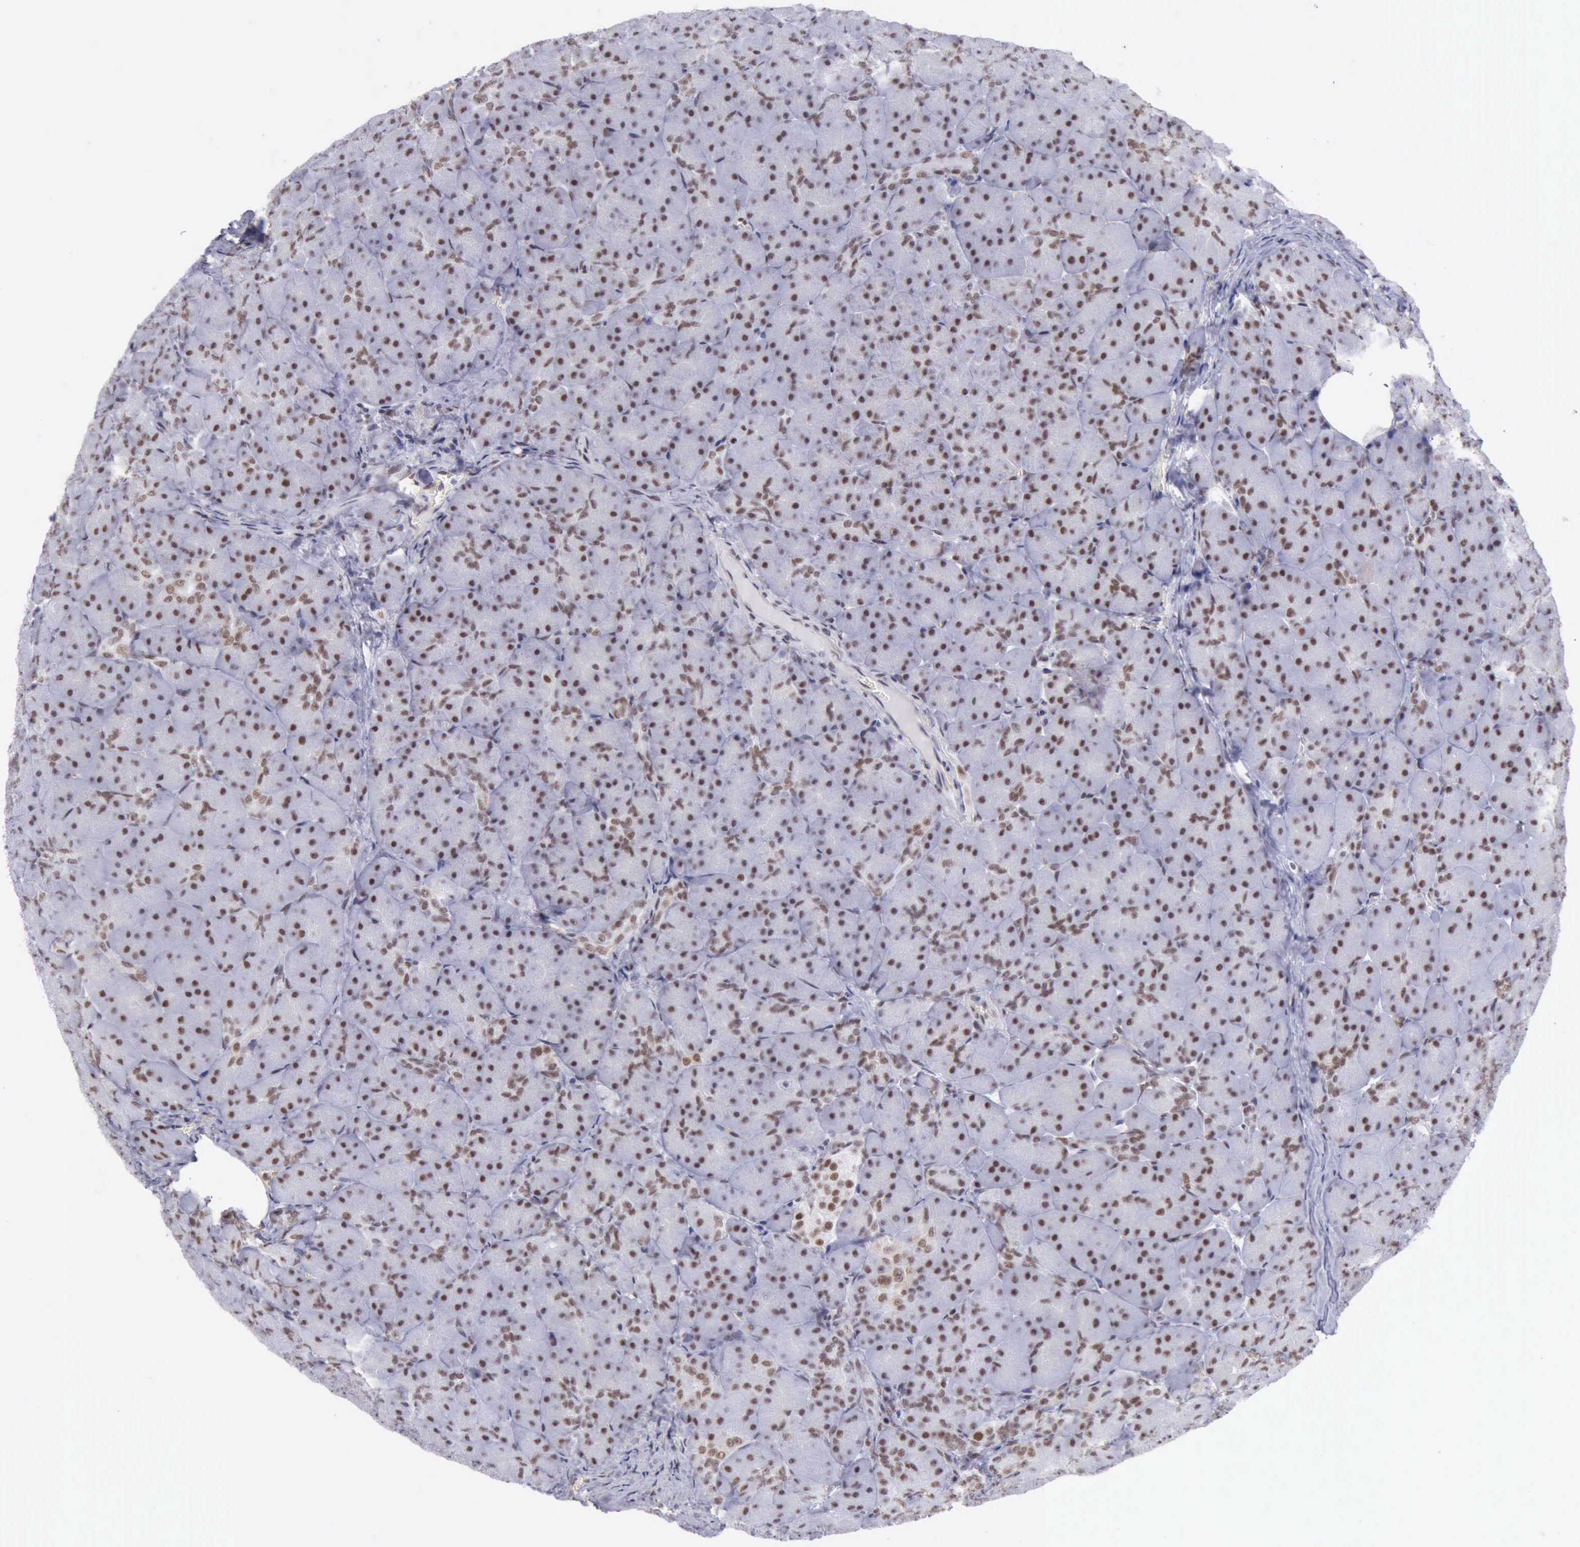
{"staining": {"intensity": "weak", "quantity": "25%-75%", "location": "nuclear"}, "tissue": "pancreas", "cell_type": "Exocrine glandular cells", "image_type": "normal", "snomed": [{"axis": "morphology", "description": "Normal tissue, NOS"}, {"axis": "topography", "description": "Pancreas"}], "caption": "Immunohistochemical staining of benign pancreas exhibits low levels of weak nuclear expression in about 25%-75% of exocrine glandular cells. (DAB (3,3'-diaminobenzidine) IHC with brightfield microscopy, high magnification).", "gene": "ERCC4", "patient": {"sex": "male", "age": 66}}